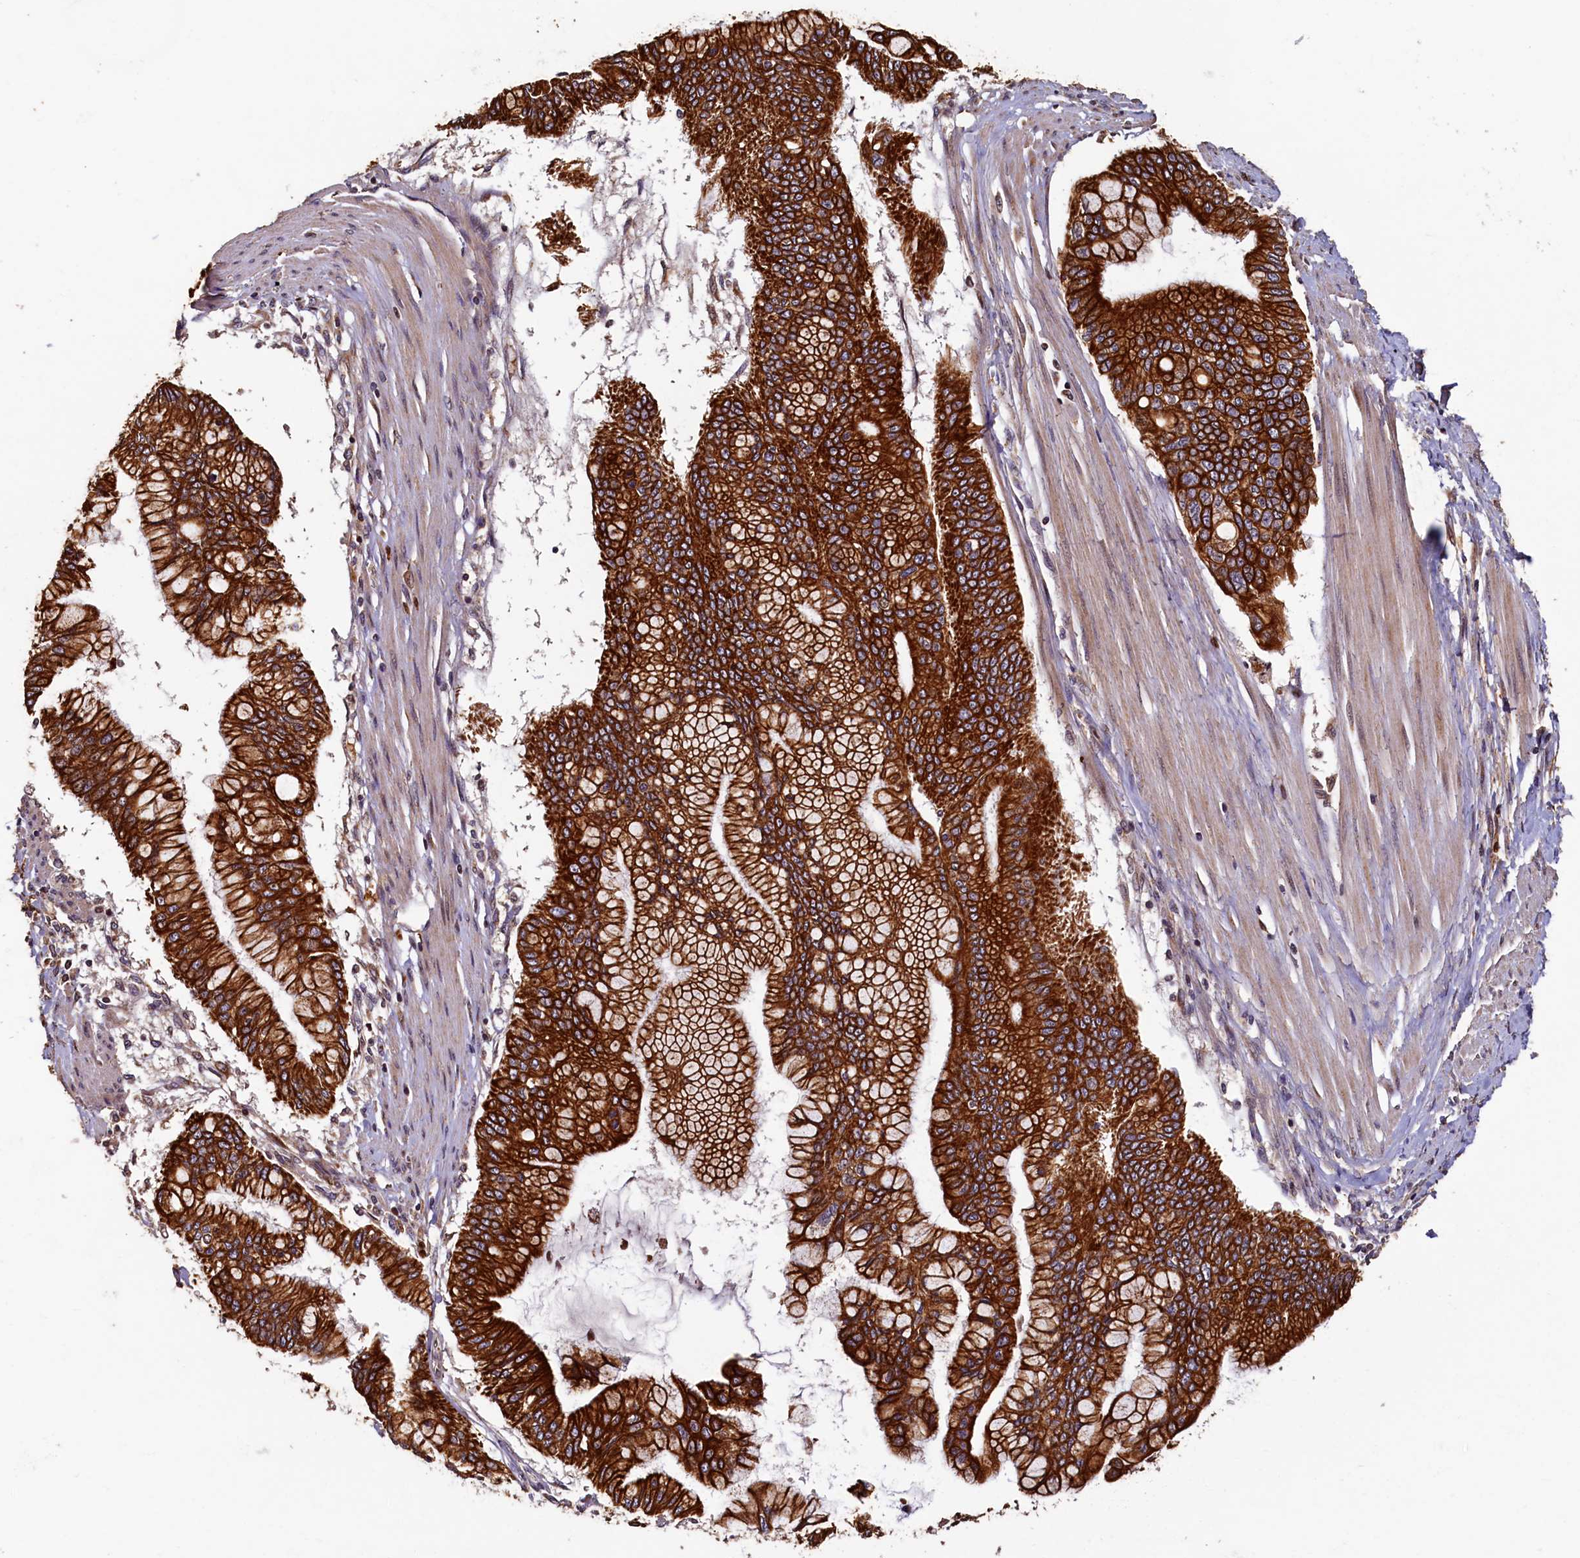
{"staining": {"intensity": "strong", "quantity": ">75%", "location": "cytoplasmic/membranous"}, "tissue": "pancreatic cancer", "cell_type": "Tumor cells", "image_type": "cancer", "snomed": [{"axis": "morphology", "description": "Adenocarcinoma, NOS"}, {"axis": "topography", "description": "Pancreas"}], "caption": "Strong cytoplasmic/membranous staining for a protein is present in approximately >75% of tumor cells of pancreatic cancer (adenocarcinoma) using immunohistochemistry.", "gene": "NCKAP5L", "patient": {"sex": "male", "age": 46}}